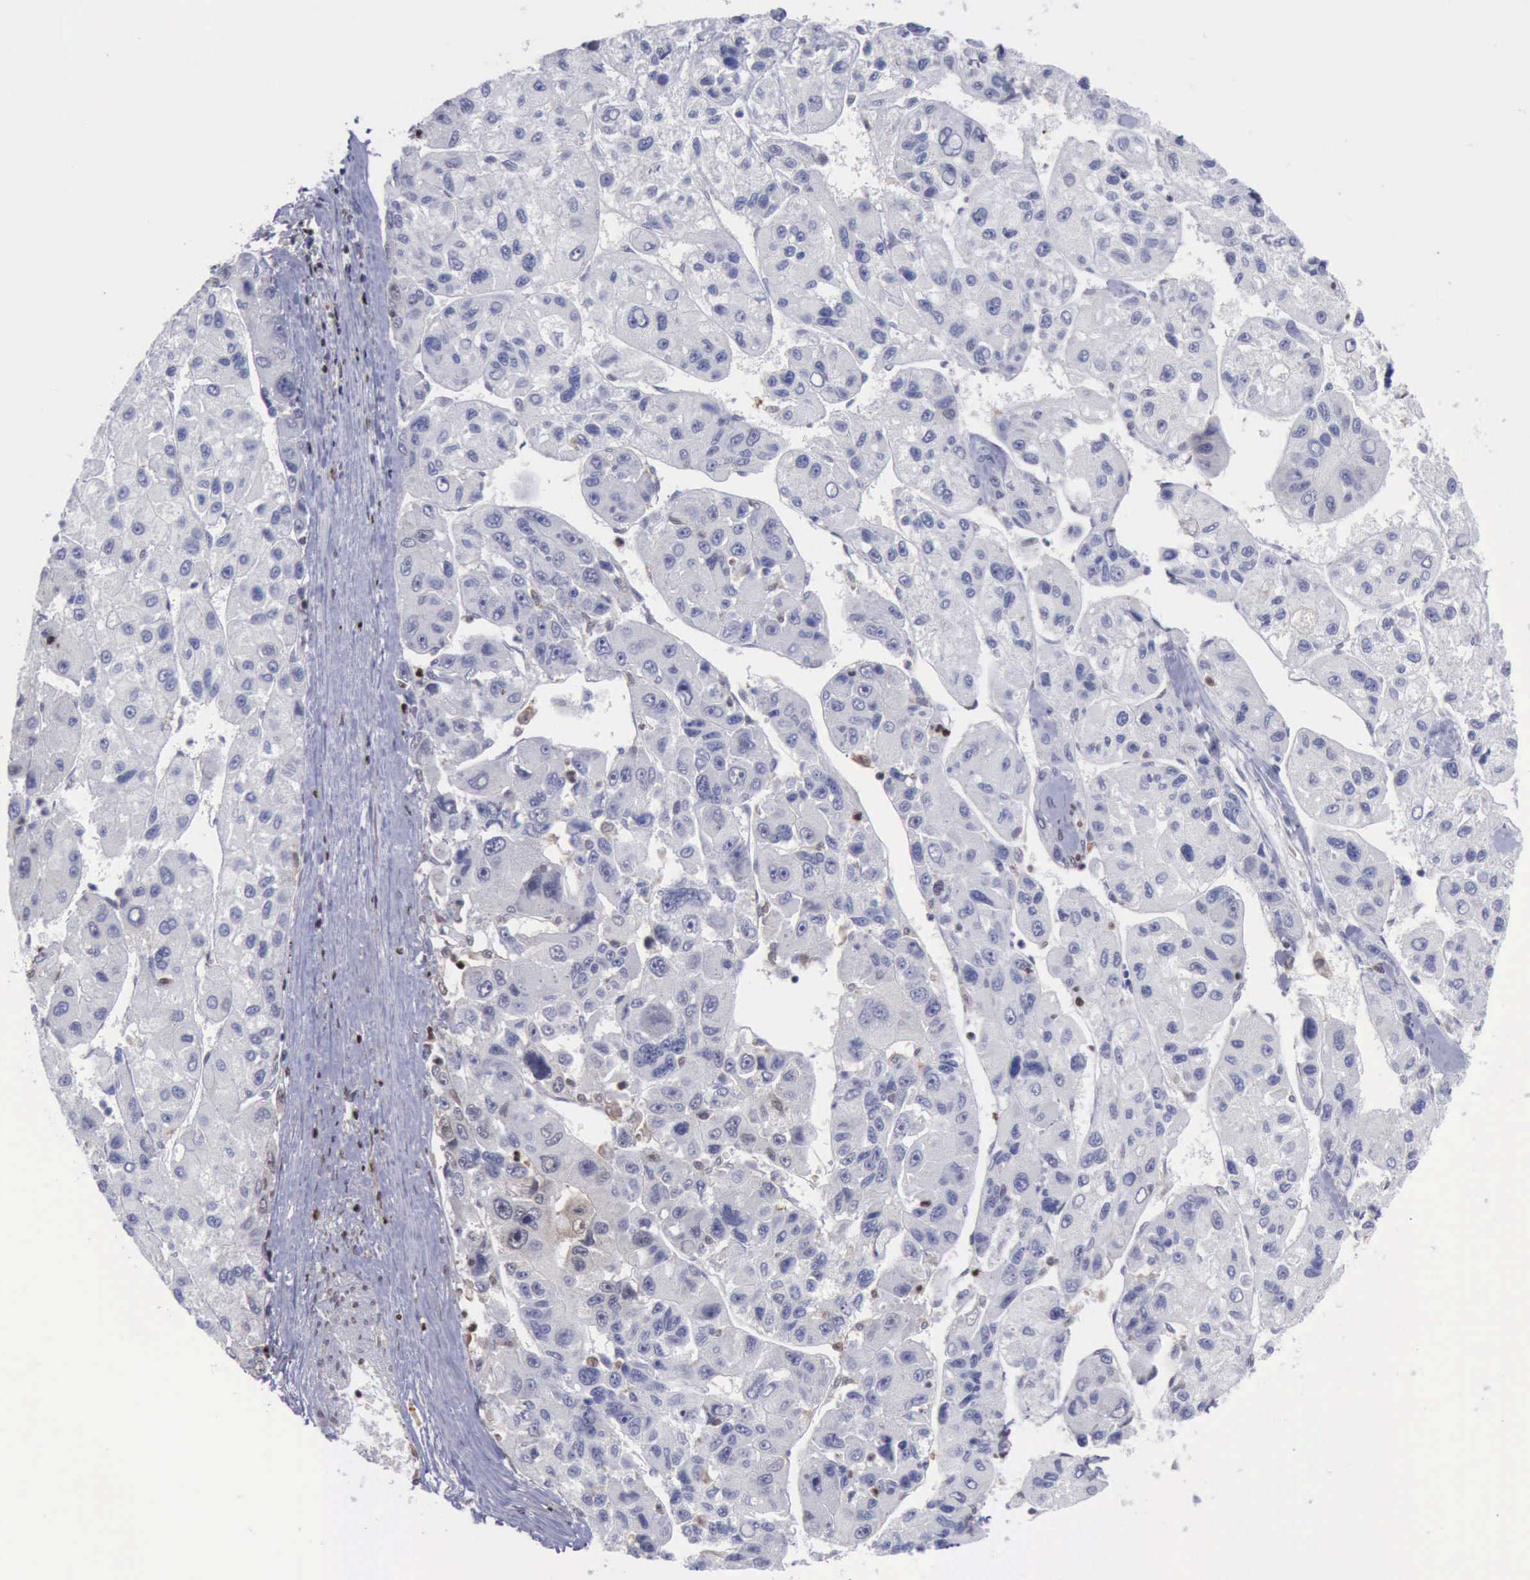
{"staining": {"intensity": "negative", "quantity": "none", "location": "none"}, "tissue": "liver cancer", "cell_type": "Tumor cells", "image_type": "cancer", "snomed": [{"axis": "morphology", "description": "Carcinoma, Hepatocellular, NOS"}, {"axis": "topography", "description": "Liver"}], "caption": "A high-resolution photomicrograph shows immunohistochemistry staining of liver cancer, which exhibits no significant positivity in tumor cells.", "gene": "STAT1", "patient": {"sex": "male", "age": 64}}